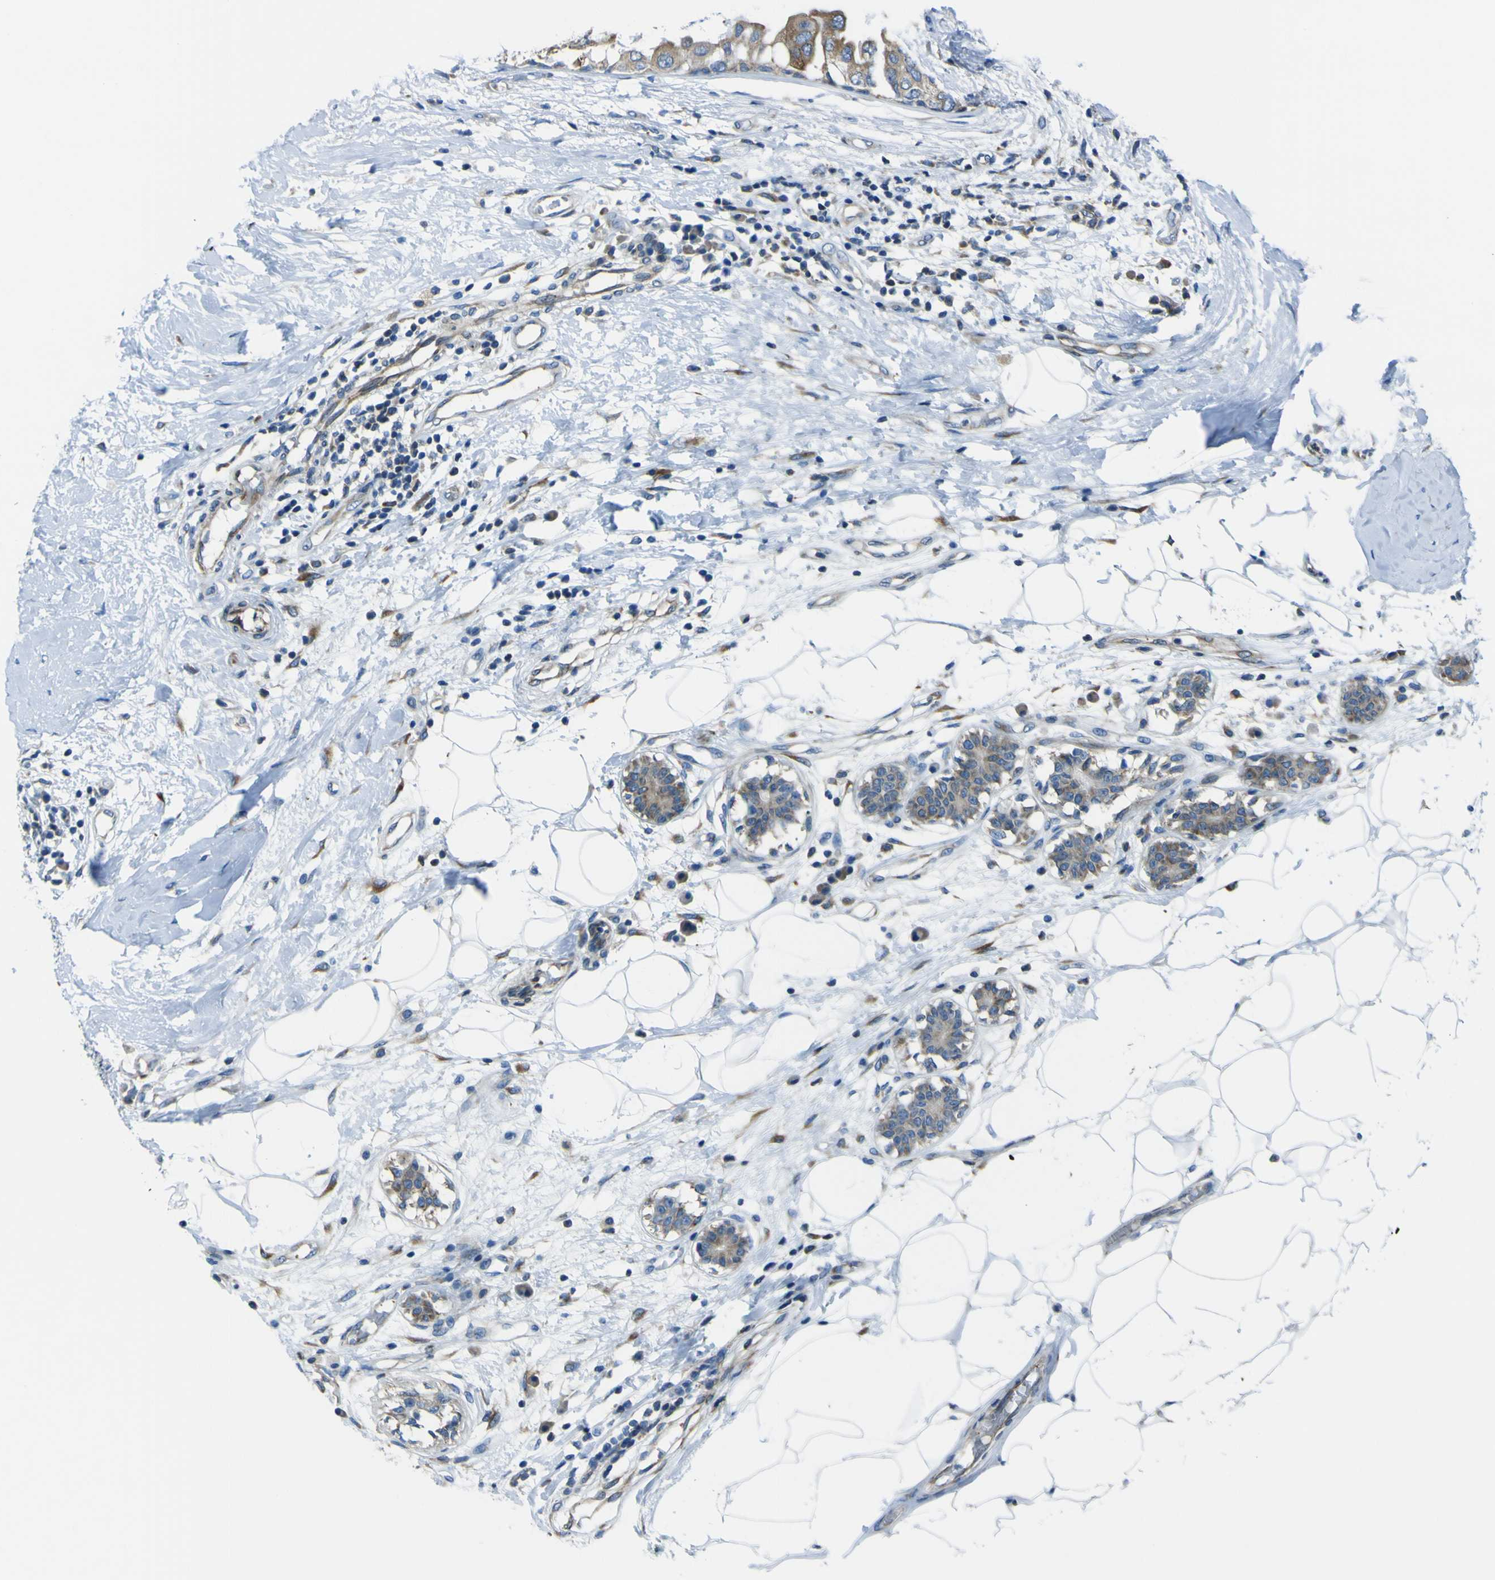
{"staining": {"intensity": "moderate", "quantity": ">75%", "location": "cytoplasmic/membranous"}, "tissue": "breast cancer", "cell_type": "Tumor cells", "image_type": "cancer", "snomed": [{"axis": "morphology", "description": "Duct carcinoma"}, {"axis": "topography", "description": "Breast"}], "caption": "Human infiltrating ductal carcinoma (breast) stained with a brown dye shows moderate cytoplasmic/membranous positive staining in about >75% of tumor cells.", "gene": "STIM1", "patient": {"sex": "female", "age": 40}}